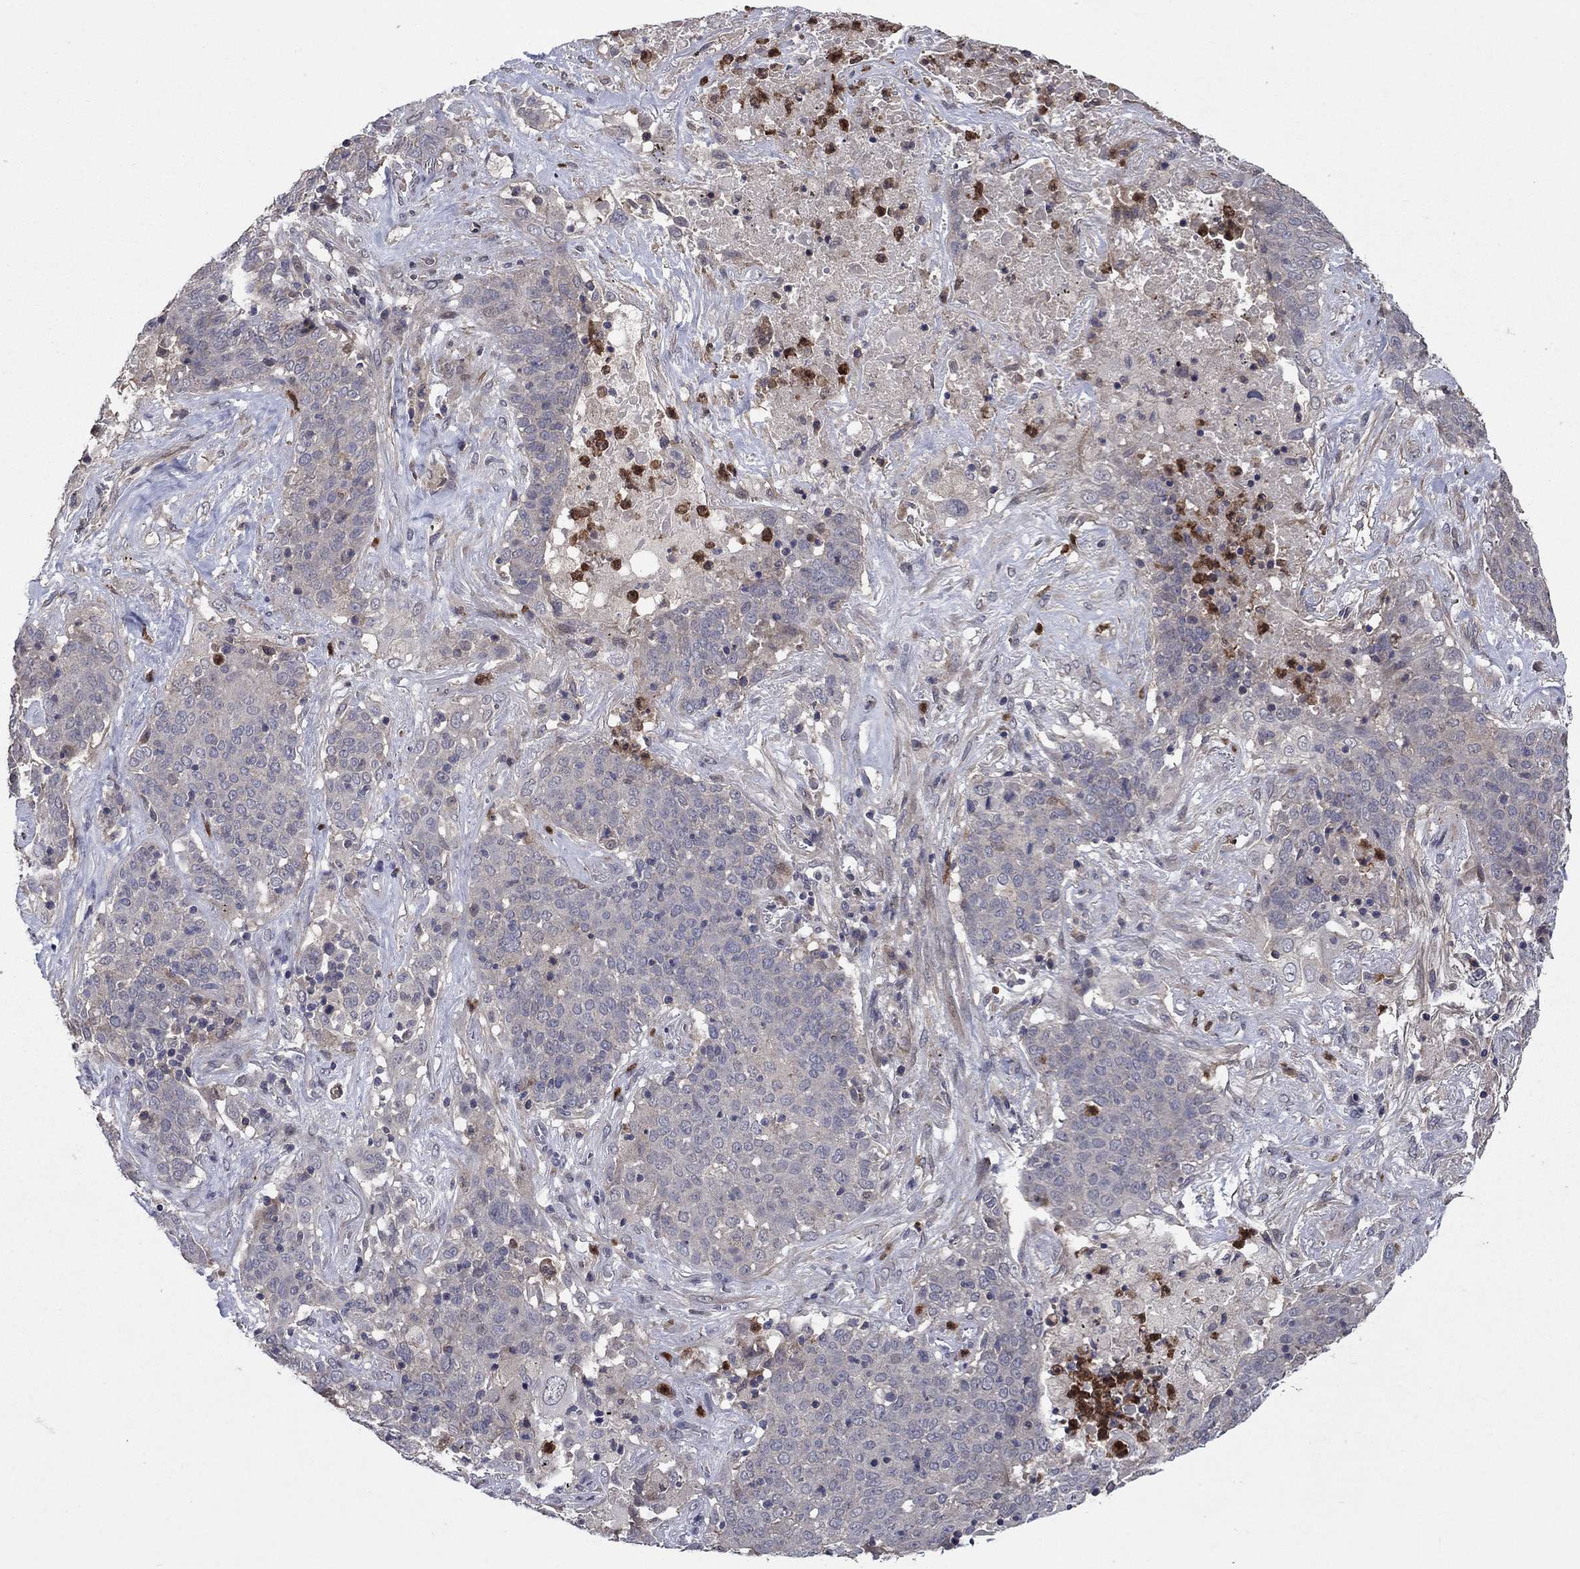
{"staining": {"intensity": "negative", "quantity": "none", "location": "none"}, "tissue": "lung cancer", "cell_type": "Tumor cells", "image_type": "cancer", "snomed": [{"axis": "morphology", "description": "Squamous cell carcinoma, NOS"}, {"axis": "topography", "description": "Lung"}], "caption": "Tumor cells show no significant staining in lung cancer.", "gene": "MSRB1", "patient": {"sex": "male", "age": 82}}